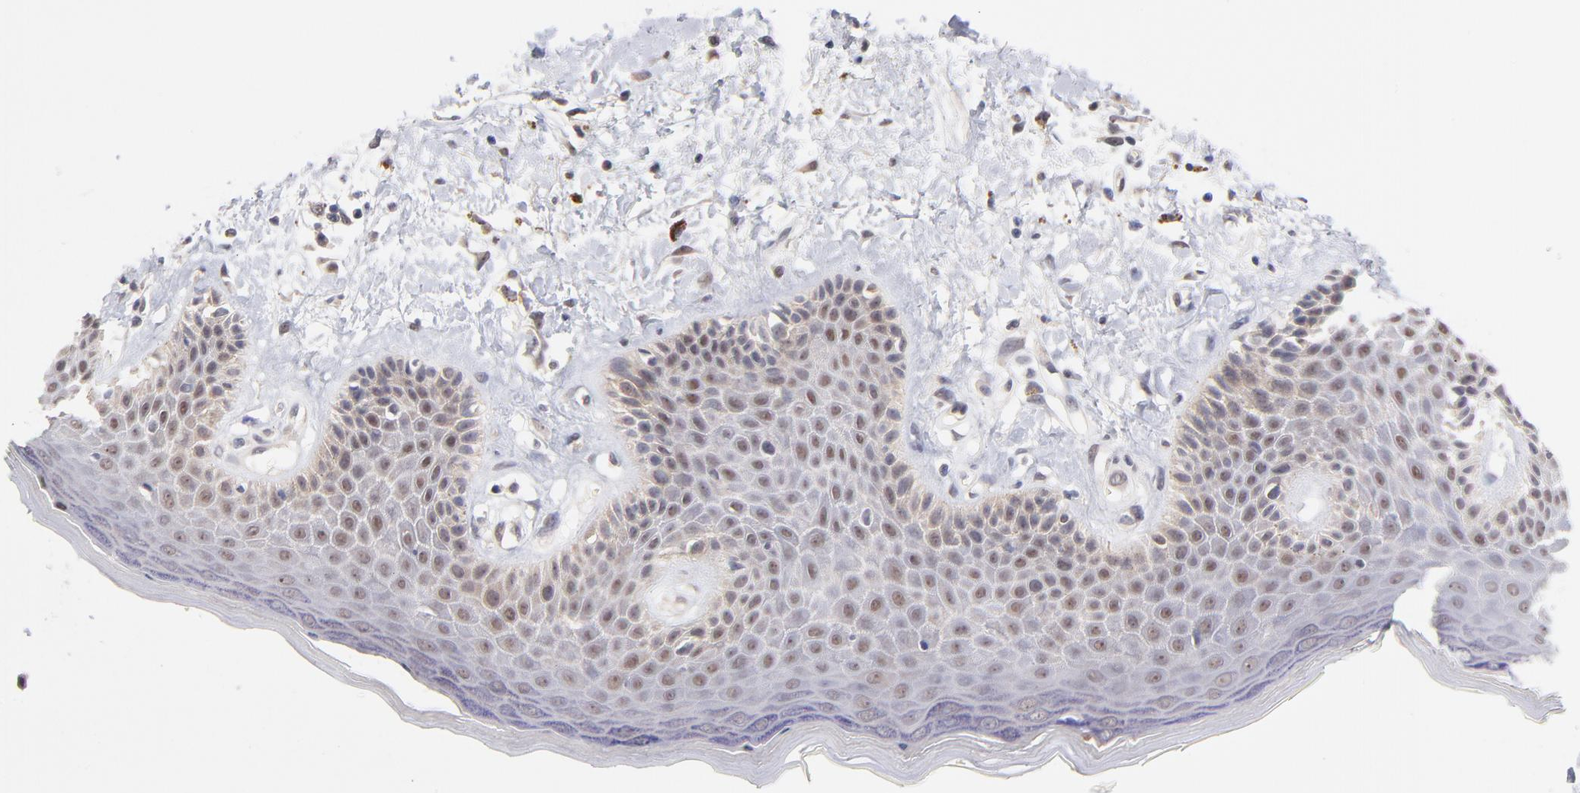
{"staining": {"intensity": "weak", "quantity": "25%-75%", "location": "nuclear"}, "tissue": "skin", "cell_type": "Epidermal cells", "image_type": "normal", "snomed": [{"axis": "morphology", "description": "Normal tissue, NOS"}, {"axis": "topography", "description": "Anal"}], "caption": "IHC of unremarkable skin shows low levels of weak nuclear expression in approximately 25%-75% of epidermal cells. (DAB IHC, brown staining for protein, blue staining for nuclei).", "gene": "UBE2E2", "patient": {"sex": "female", "age": 78}}